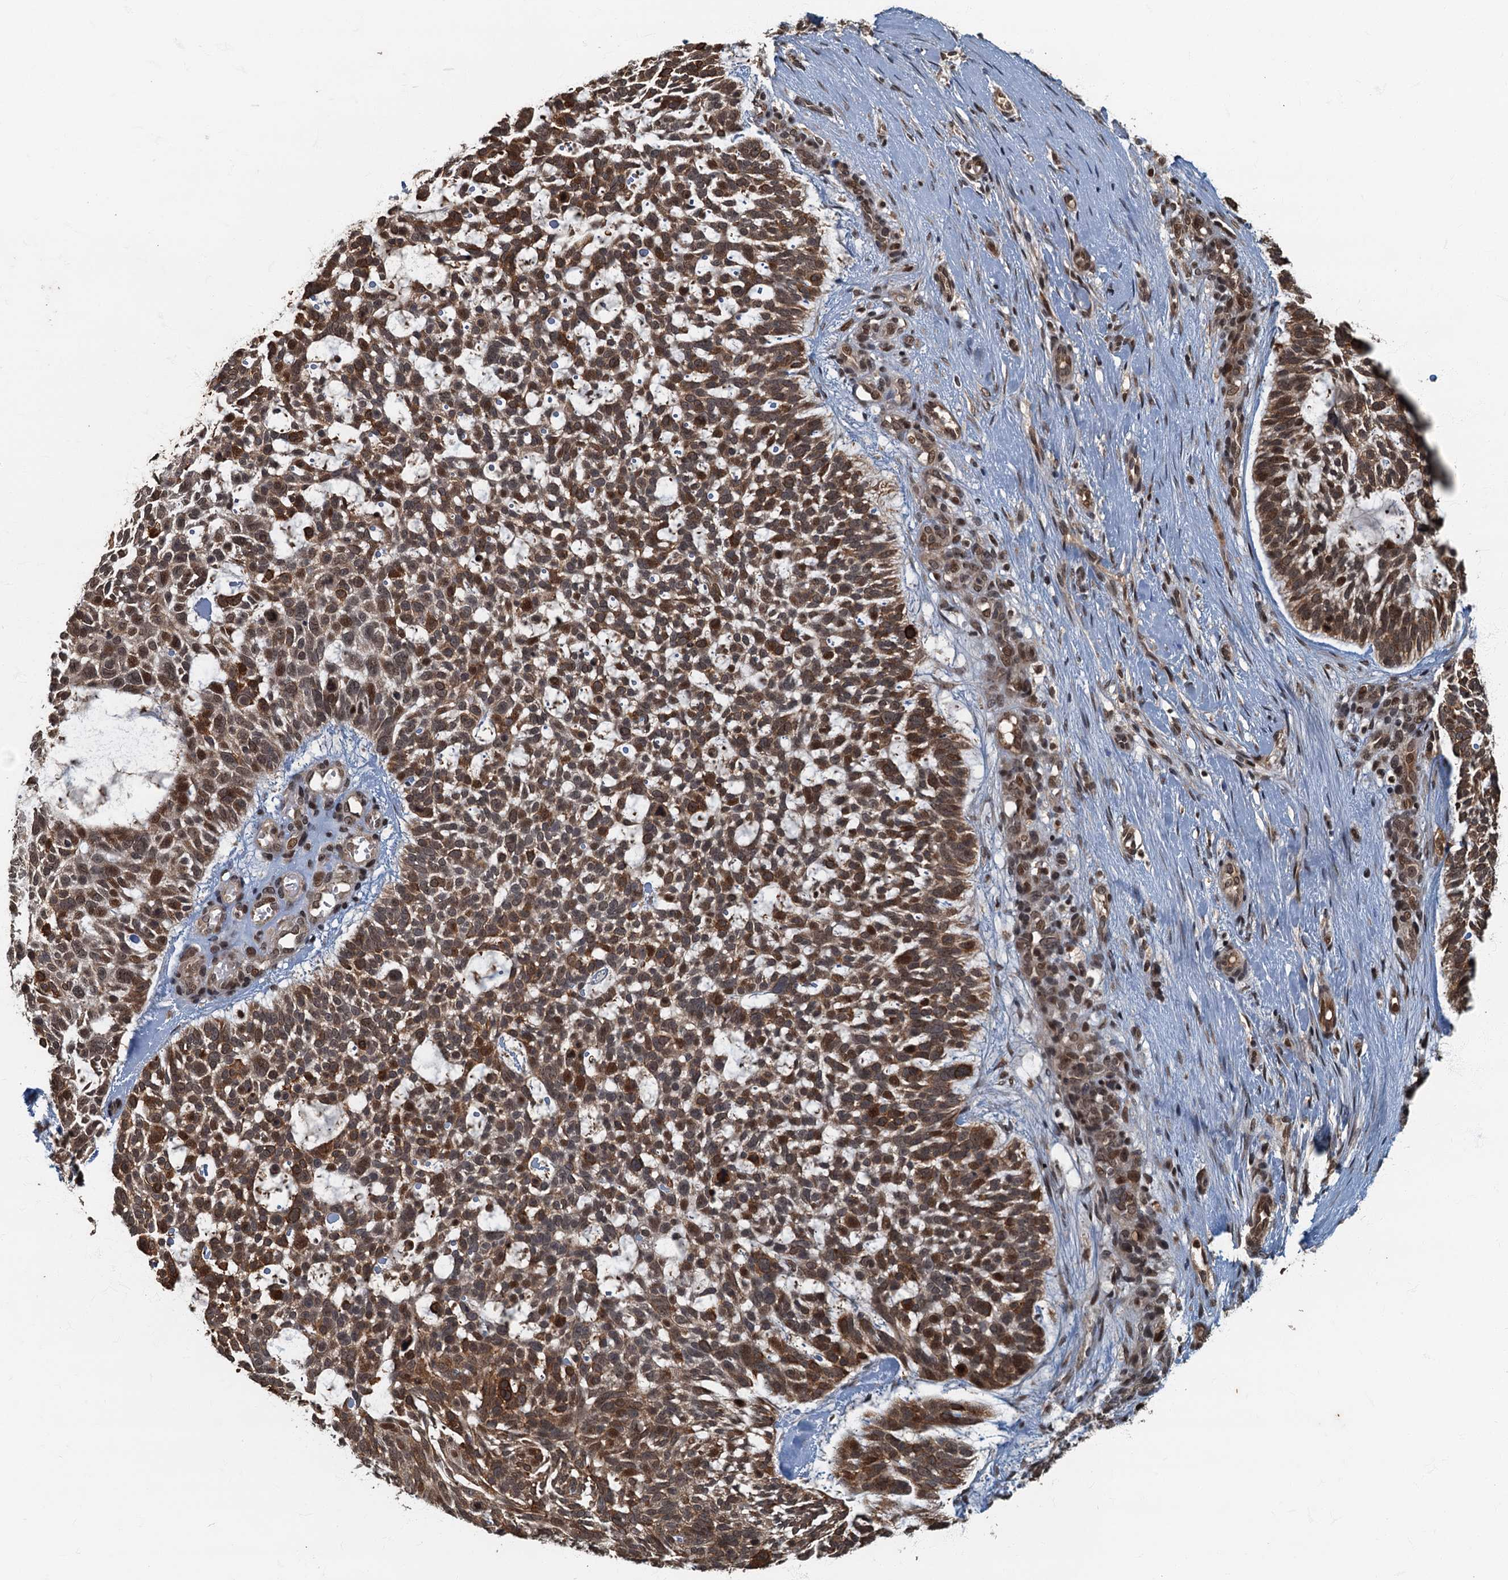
{"staining": {"intensity": "moderate", "quantity": ">75%", "location": "cytoplasmic/membranous,nuclear"}, "tissue": "skin cancer", "cell_type": "Tumor cells", "image_type": "cancer", "snomed": [{"axis": "morphology", "description": "Basal cell carcinoma"}, {"axis": "topography", "description": "Skin"}], "caption": "DAB (3,3'-diaminobenzidine) immunohistochemical staining of skin basal cell carcinoma reveals moderate cytoplasmic/membranous and nuclear protein expression in approximately >75% of tumor cells.", "gene": "CKAP2L", "patient": {"sex": "male", "age": 88}}